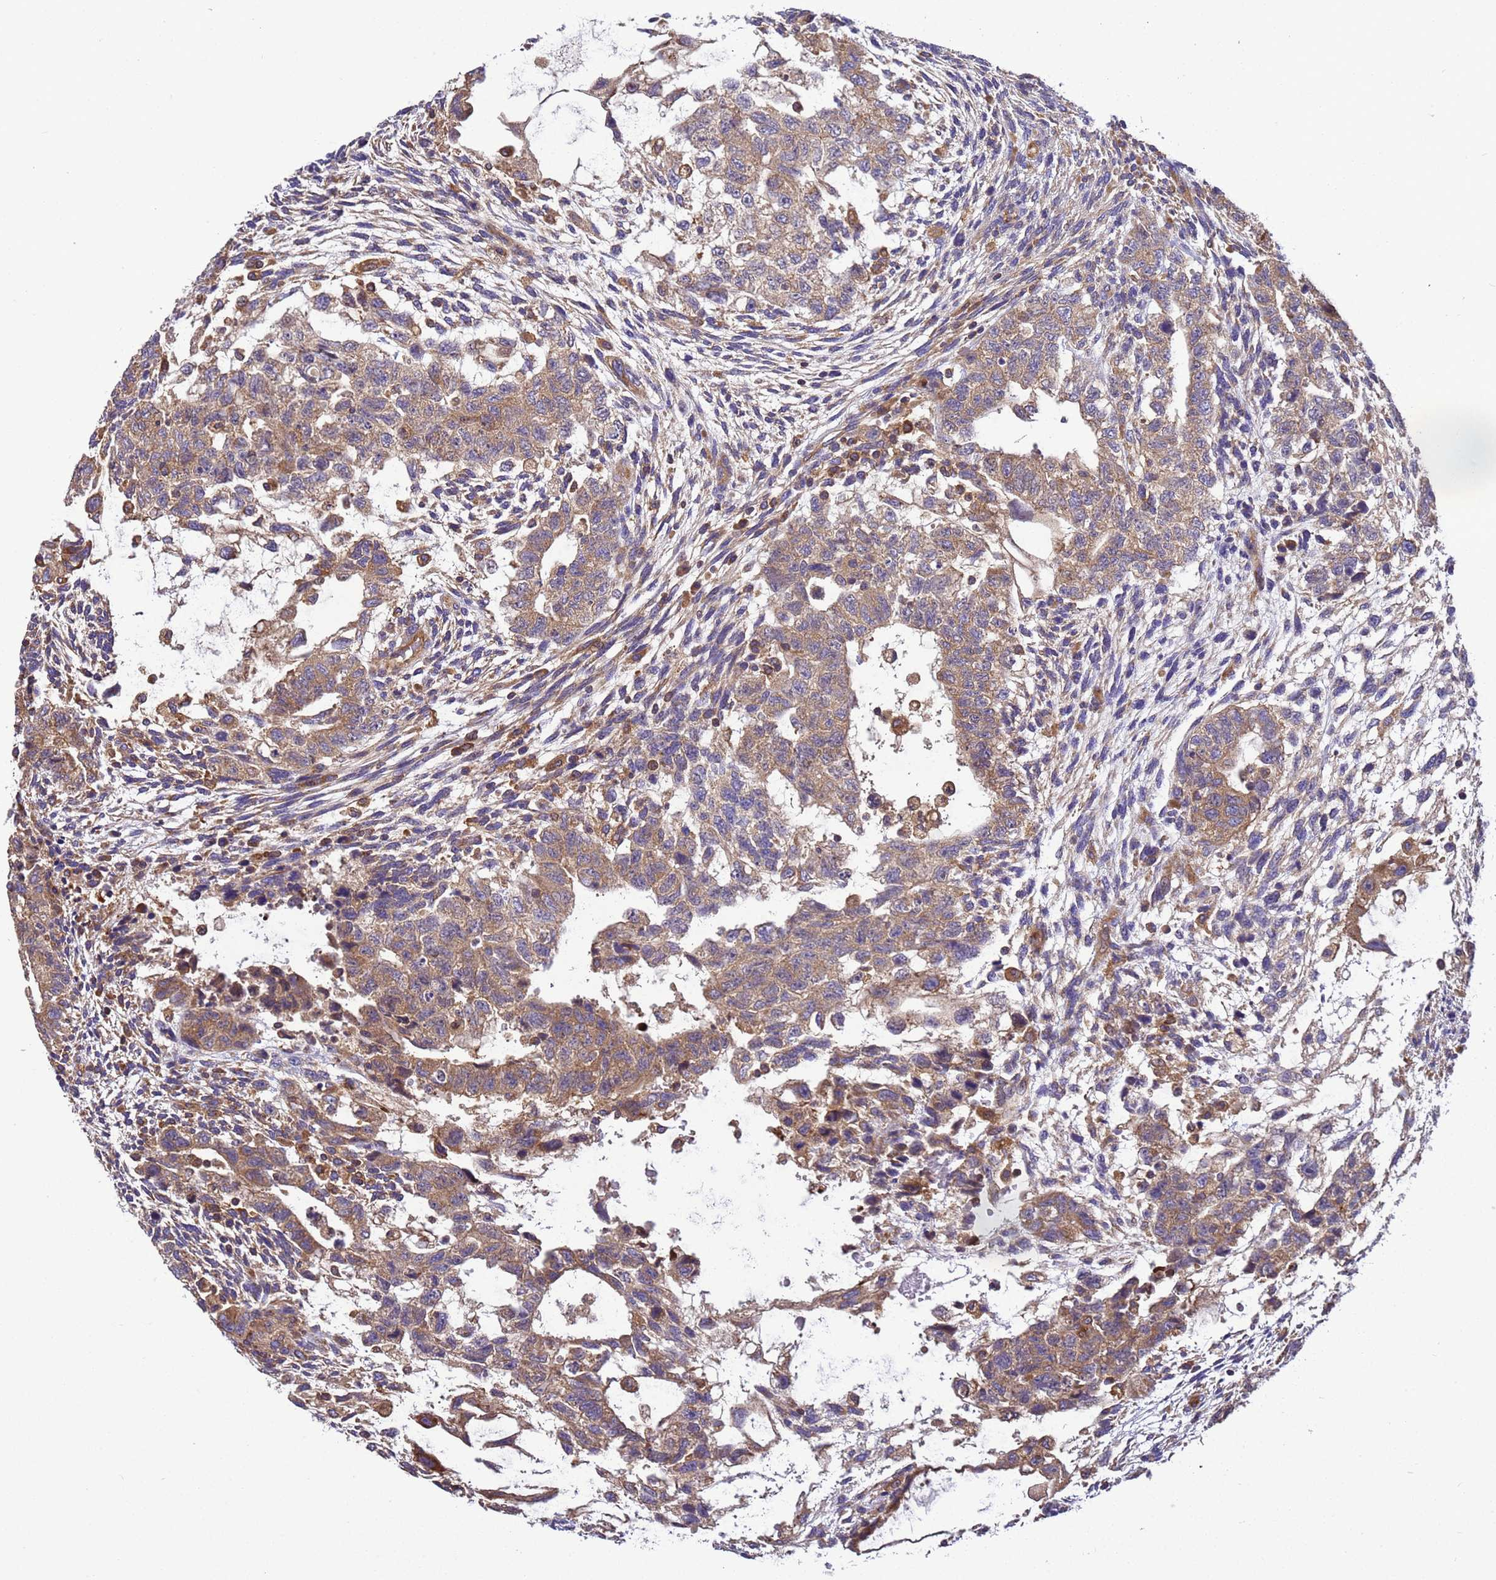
{"staining": {"intensity": "moderate", "quantity": ">75%", "location": "cytoplasmic/membranous"}, "tissue": "testis cancer", "cell_type": "Tumor cells", "image_type": "cancer", "snomed": [{"axis": "morphology", "description": "Carcinoma, Embryonal, NOS"}, {"axis": "topography", "description": "Testis"}], "caption": "The photomicrograph demonstrates a brown stain indicating the presence of a protein in the cytoplasmic/membranous of tumor cells in testis cancer. The staining is performed using DAB (3,3'-diaminobenzidine) brown chromogen to label protein expression. The nuclei are counter-stained blue using hematoxylin.", "gene": "BECN1", "patient": {"sex": "male", "age": 36}}